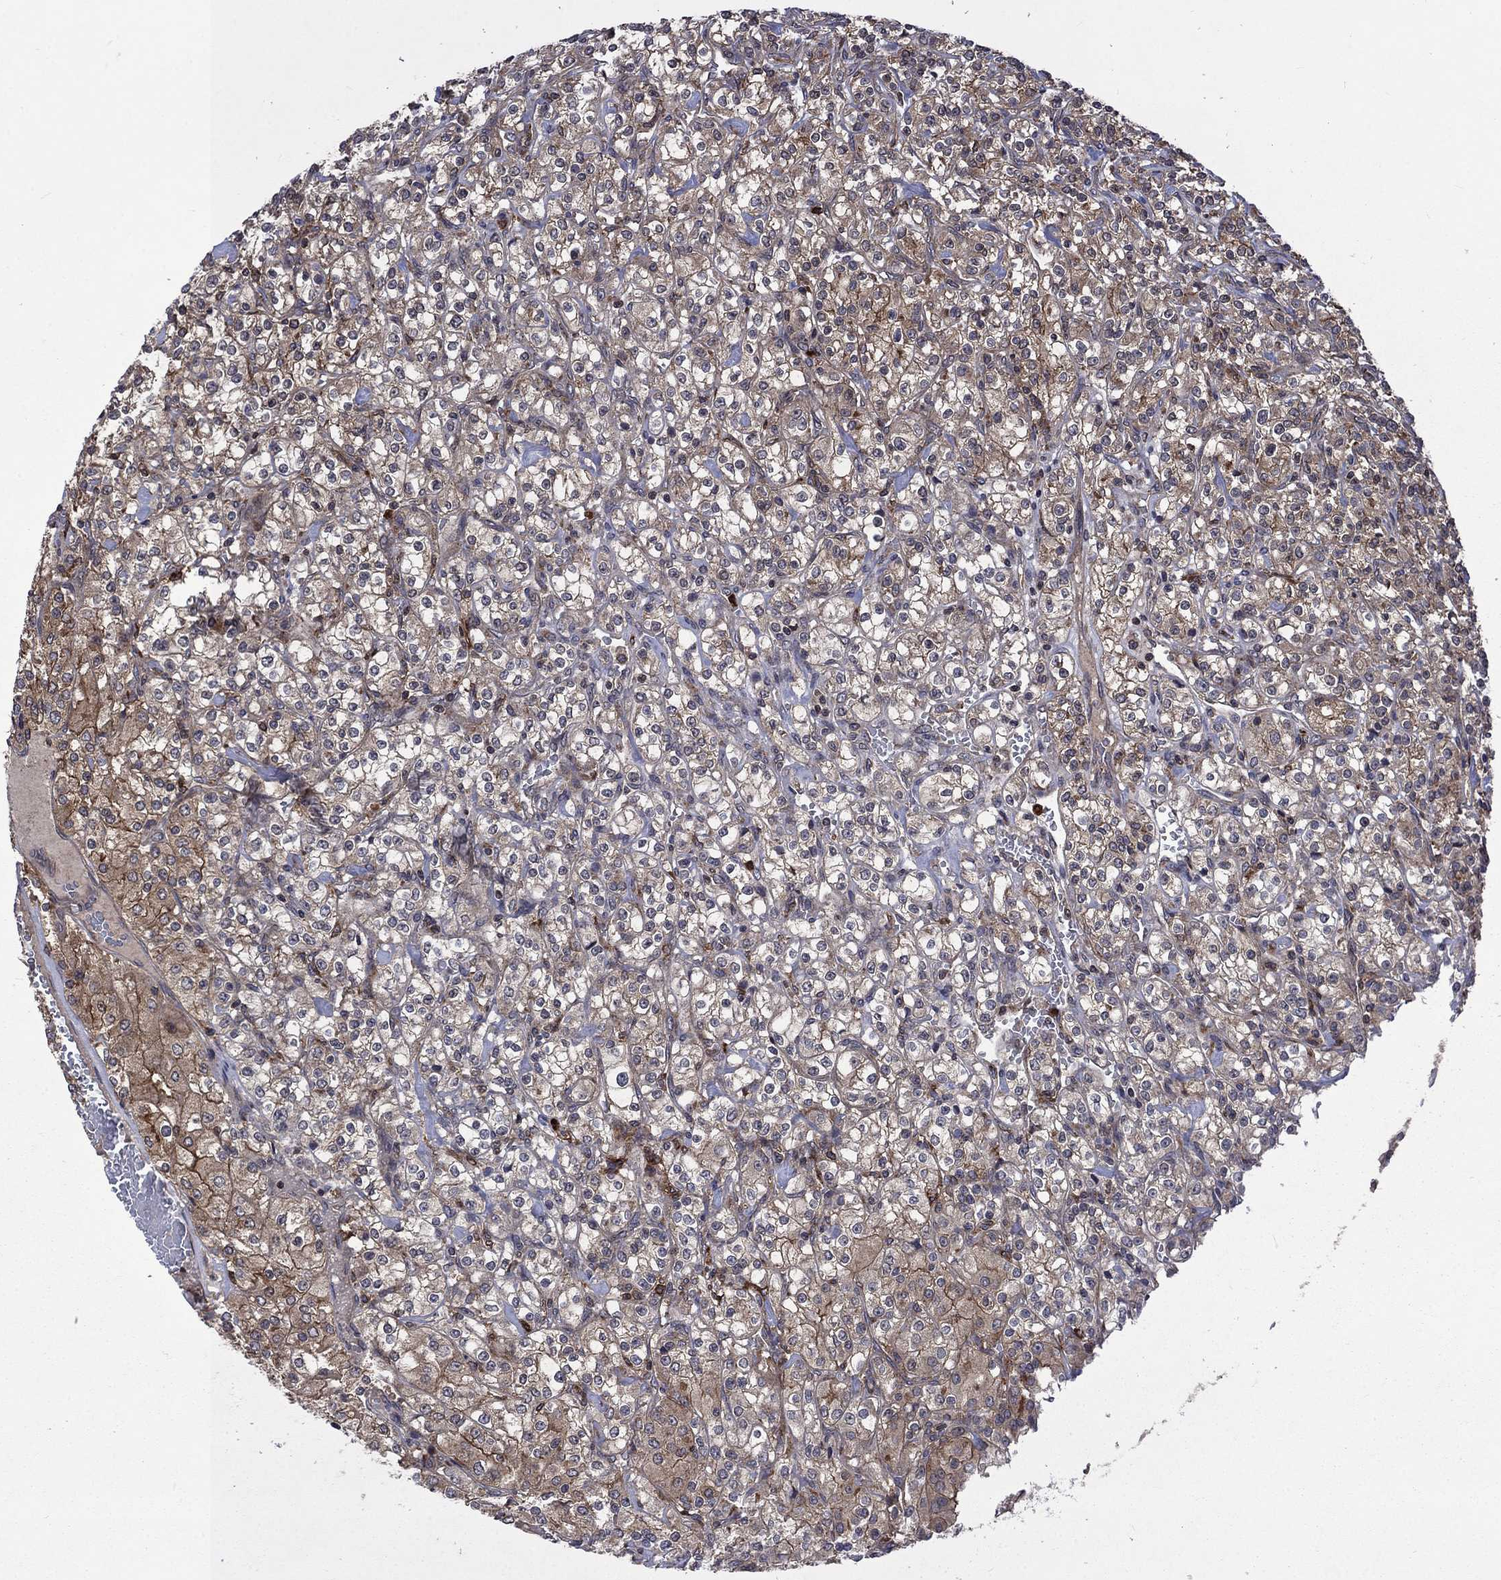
{"staining": {"intensity": "moderate", "quantity": "25%-75%", "location": "cytoplasmic/membranous"}, "tissue": "renal cancer", "cell_type": "Tumor cells", "image_type": "cancer", "snomed": [{"axis": "morphology", "description": "Adenocarcinoma, NOS"}, {"axis": "topography", "description": "Kidney"}], "caption": "Human renal cancer stained with a brown dye shows moderate cytoplasmic/membranous positive staining in about 25%-75% of tumor cells.", "gene": "TMEM33", "patient": {"sex": "male", "age": 77}}